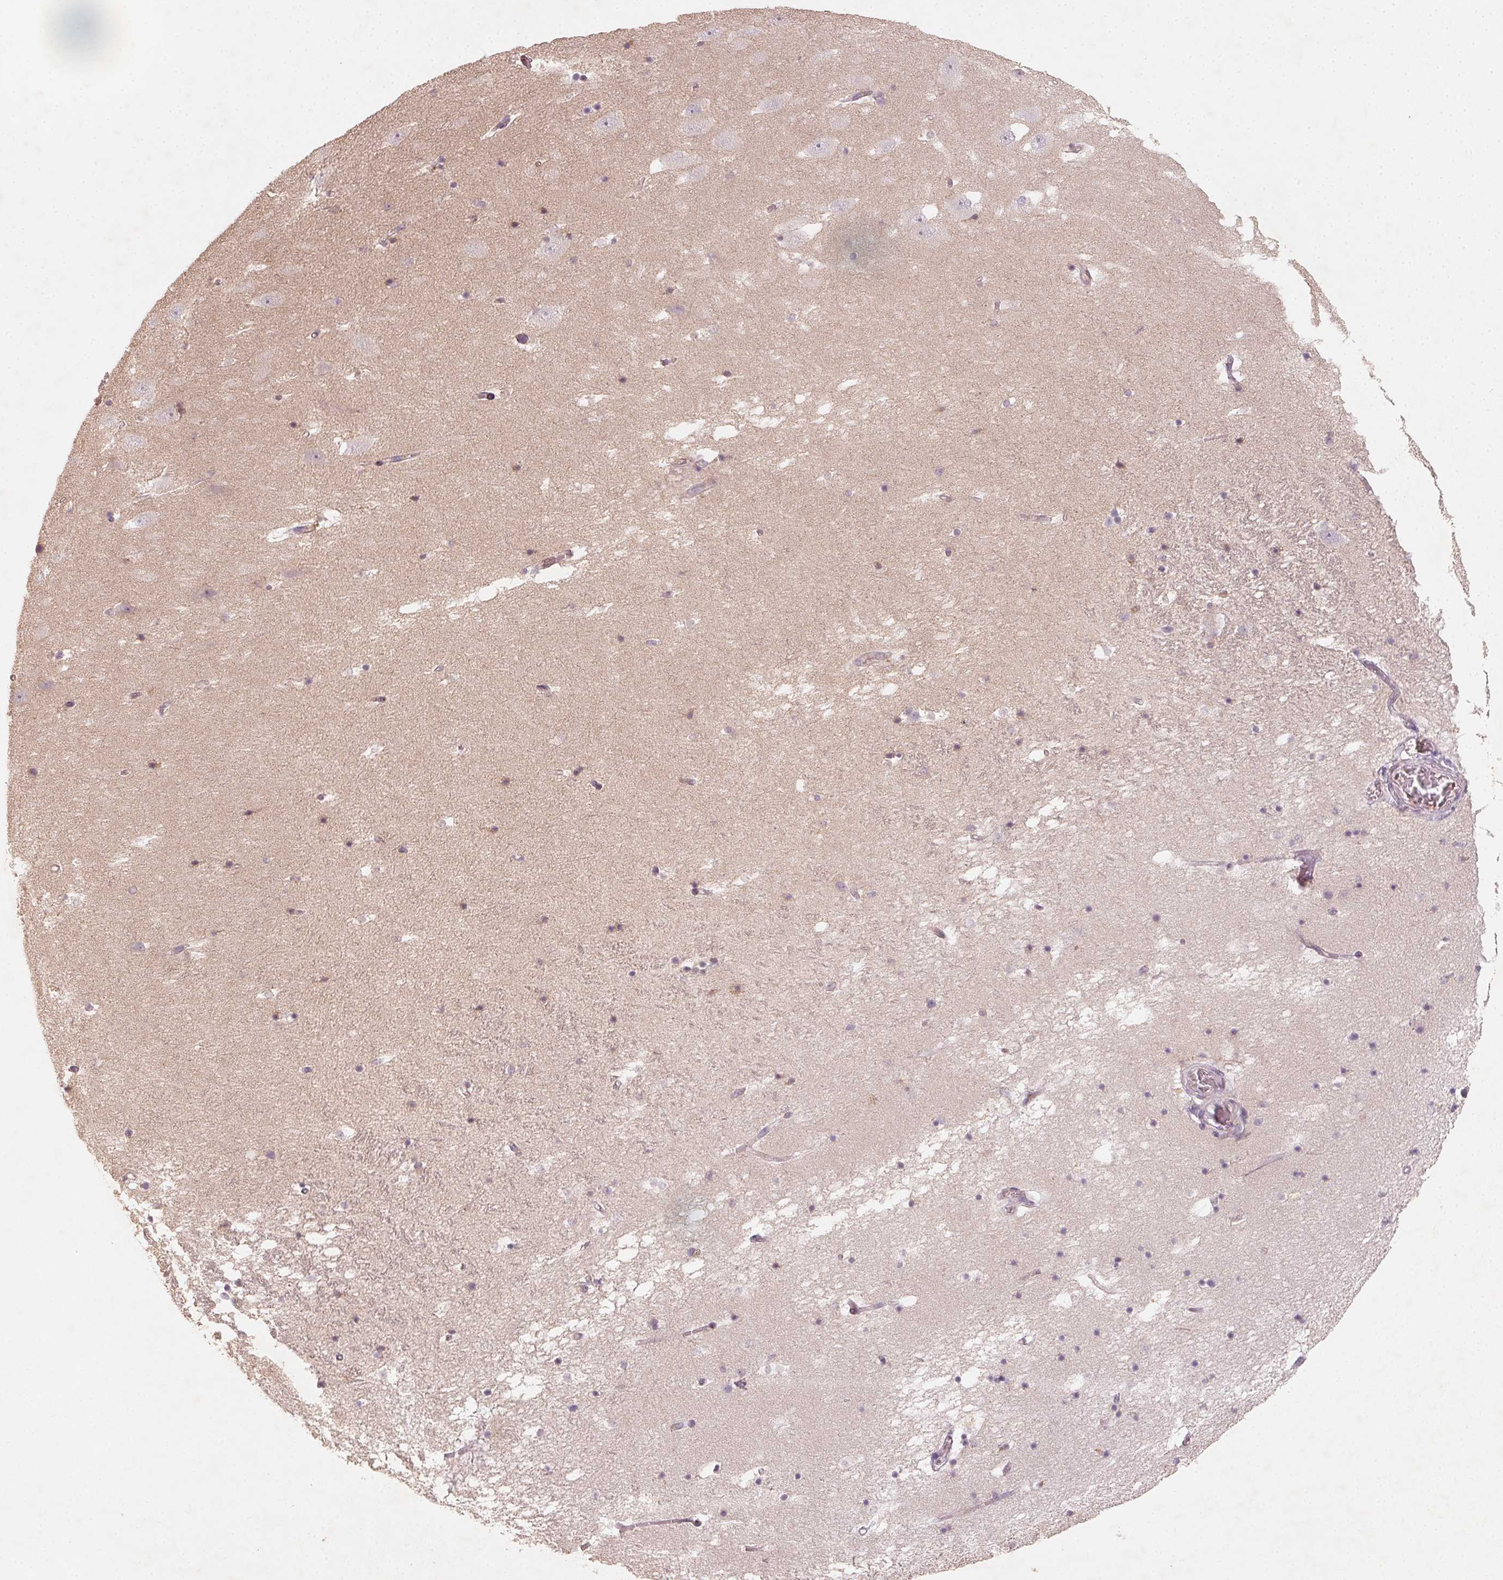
{"staining": {"intensity": "negative", "quantity": "none", "location": "none"}, "tissue": "hippocampus", "cell_type": "Glial cells", "image_type": "normal", "snomed": [{"axis": "morphology", "description": "Normal tissue, NOS"}, {"axis": "topography", "description": "Hippocampus"}], "caption": "Histopathology image shows no protein expression in glial cells of unremarkable hippocampus. (DAB immunohistochemistry visualized using brightfield microscopy, high magnification).", "gene": "AP1S1", "patient": {"sex": "male", "age": 58}}